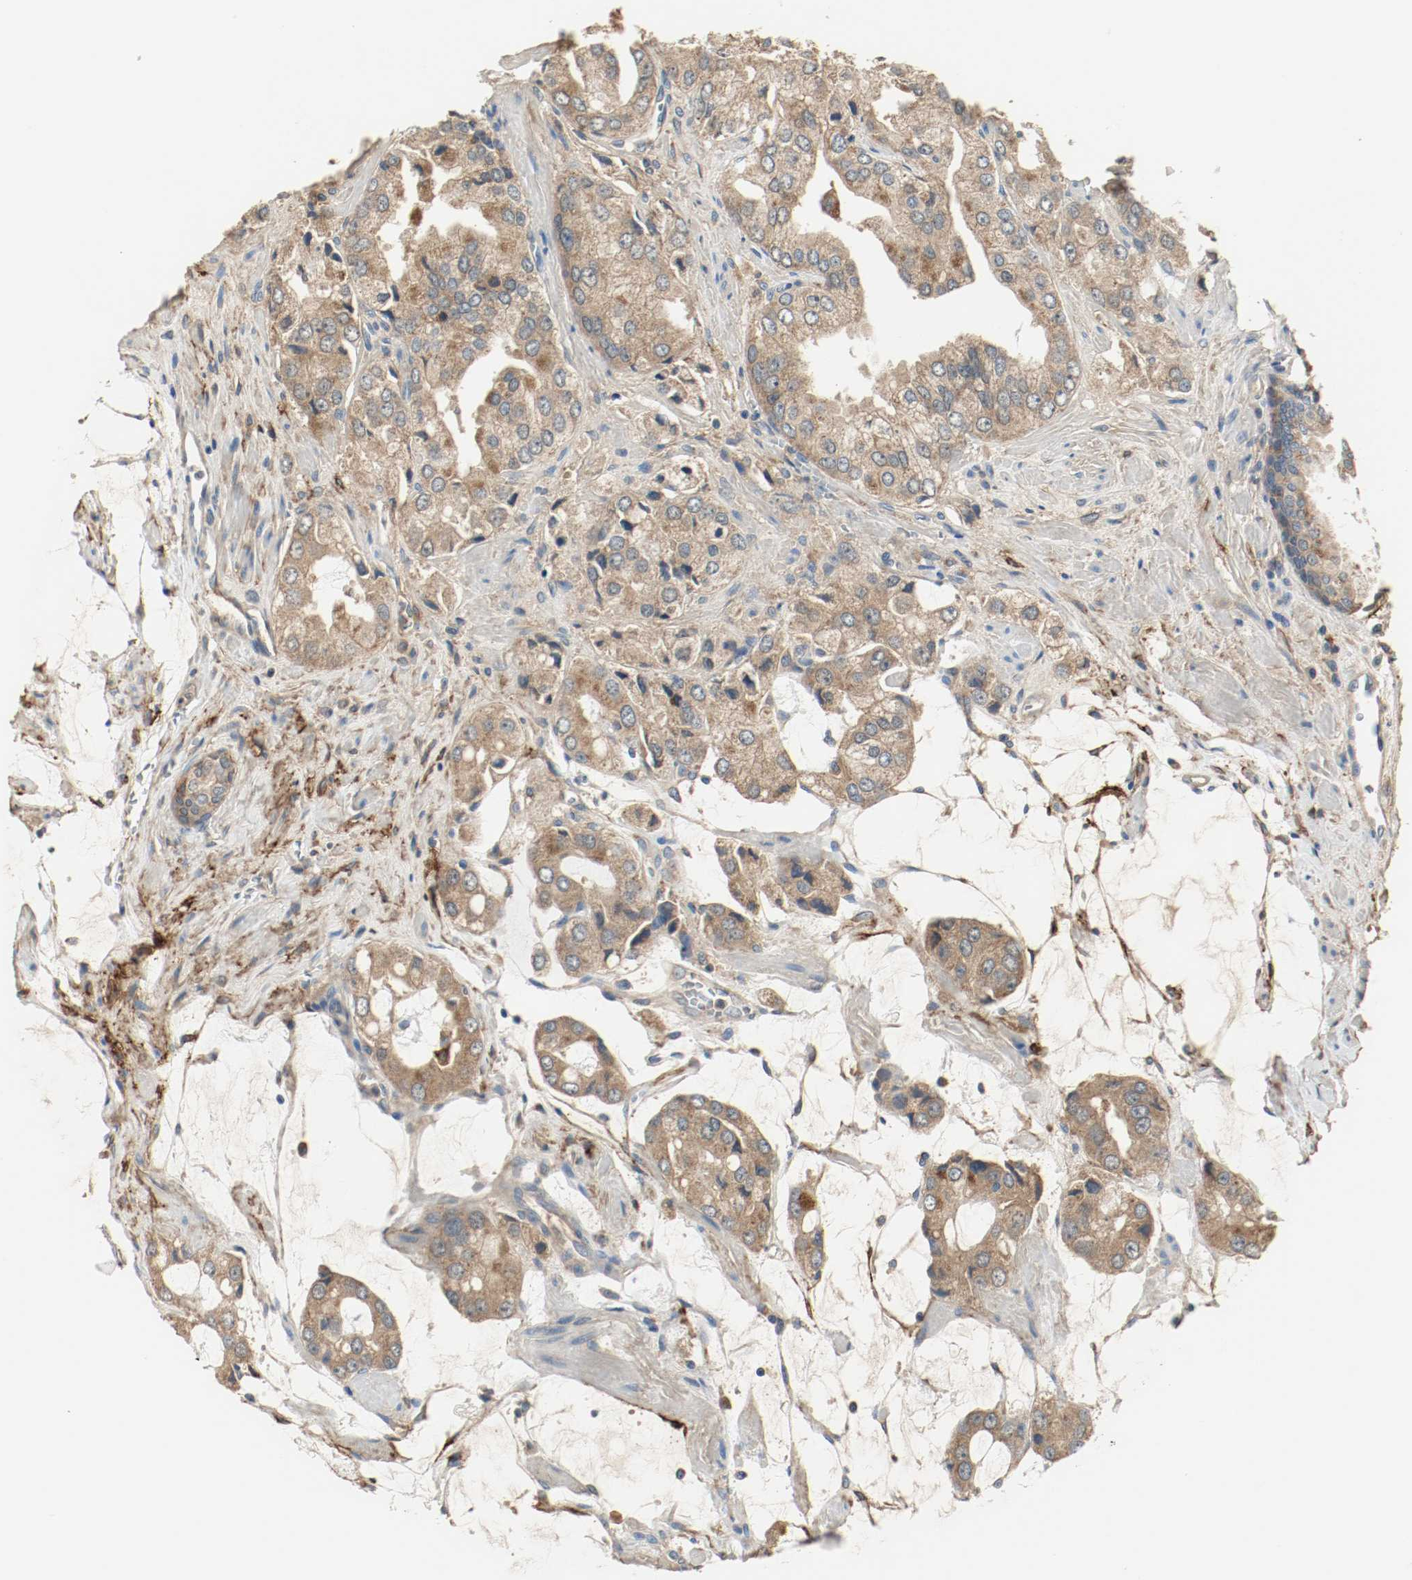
{"staining": {"intensity": "moderate", "quantity": ">75%", "location": "cytoplasmic/membranous"}, "tissue": "prostate cancer", "cell_type": "Tumor cells", "image_type": "cancer", "snomed": [{"axis": "morphology", "description": "Adenocarcinoma, High grade"}, {"axis": "topography", "description": "Prostate"}], "caption": "A histopathology image of adenocarcinoma (high-grade) (prostate) stained for a protein exhibits moderate cytoplasmic/membranous brown staining in tumor cells.", "gene": "MELTF", "patient": {"sex": "male", "age": 67}}